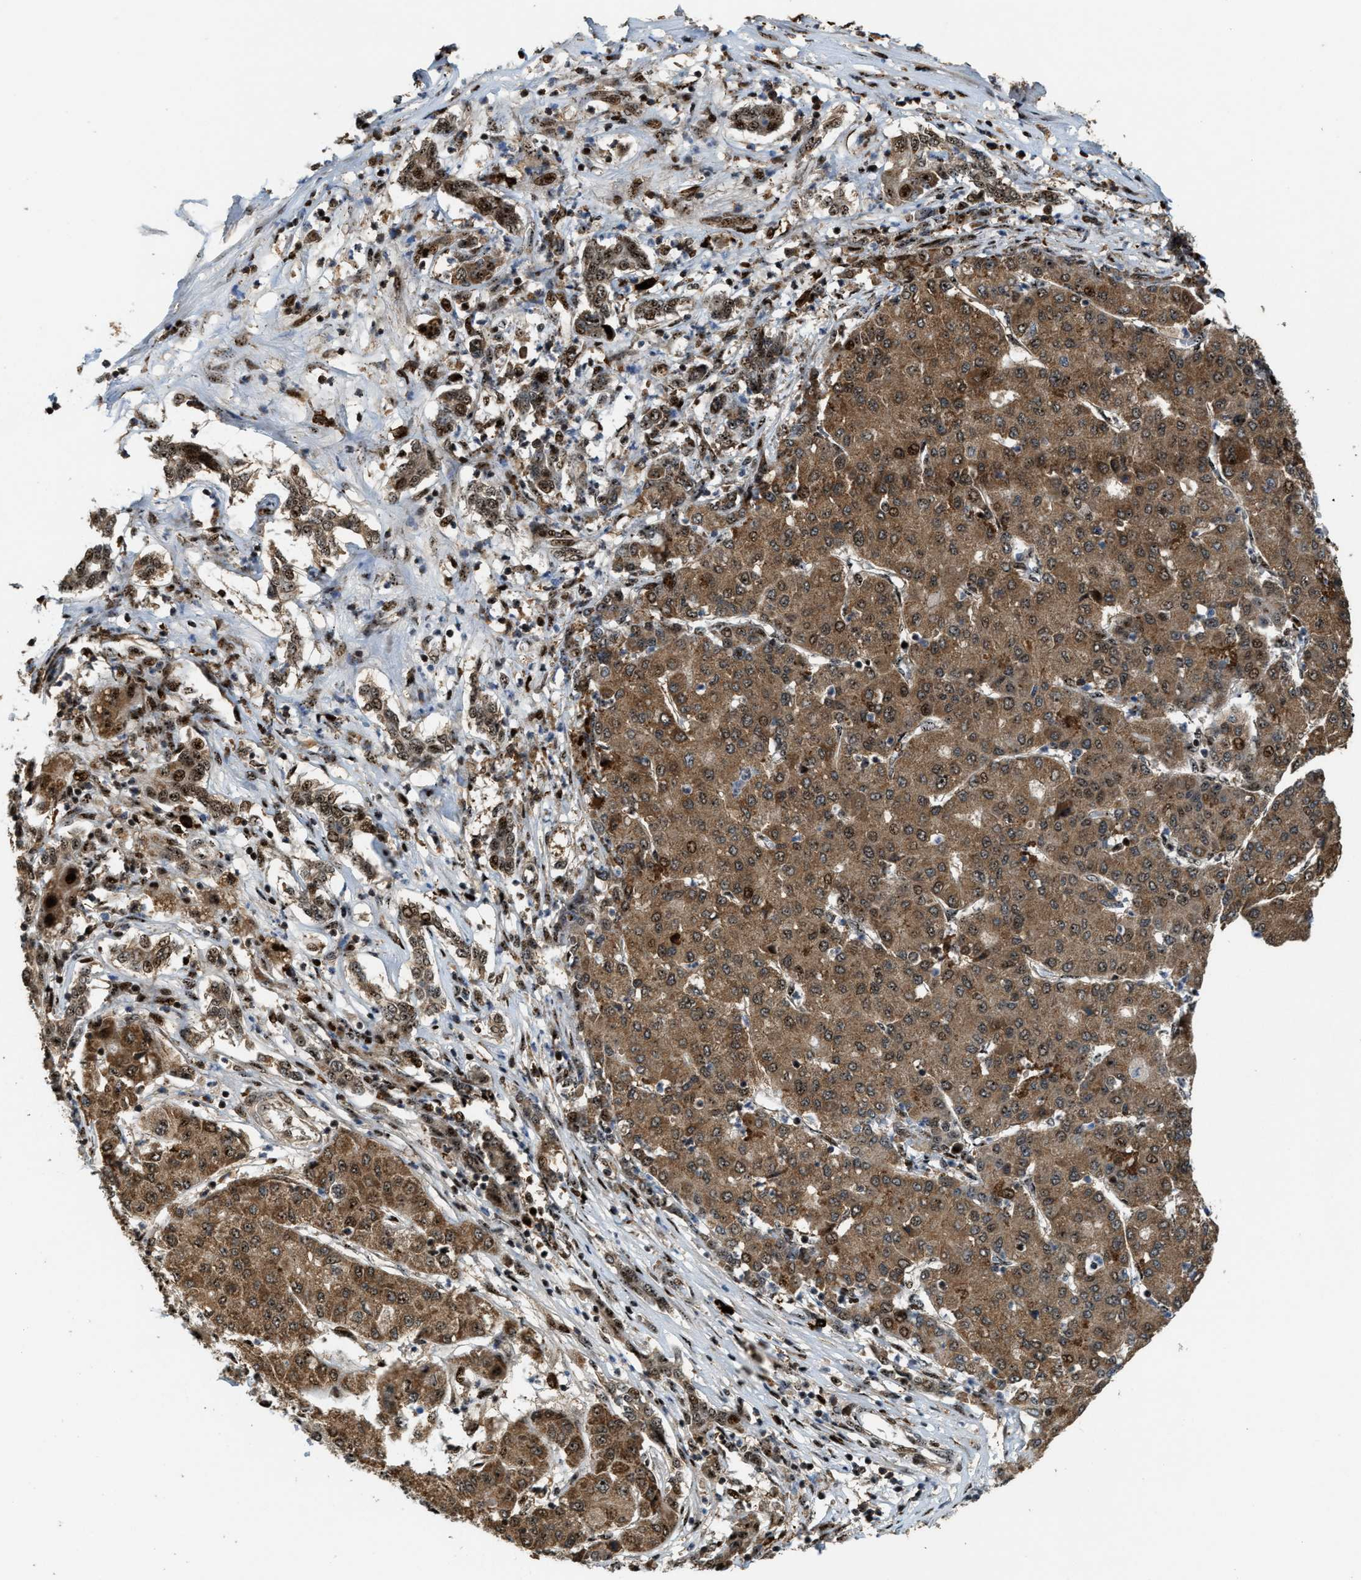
{"staining": {"intensity": "moderate", "quantity": ">75%", "location": "cytoplasmic/membranous"}, "tissue": "liver cancer", "cell_type": "Tumor cells", "image_type": "cancer", "snomed": [{"axis": "morphology", "description": "Carcinoma, Hepatocellular, NOS"}, {"axis": "topography", "description": "Liver"}], "caption": "Immunohistochemistry histopathology image of hepatocellular carcinoma (liver) stained for a protein (brown), which displays medium levels of moderate cytoplasmic/membranous positivity in about >75% of tumor cells.", "gene": "ZNF687", "patient": {"sex": "male", "age": 65}}